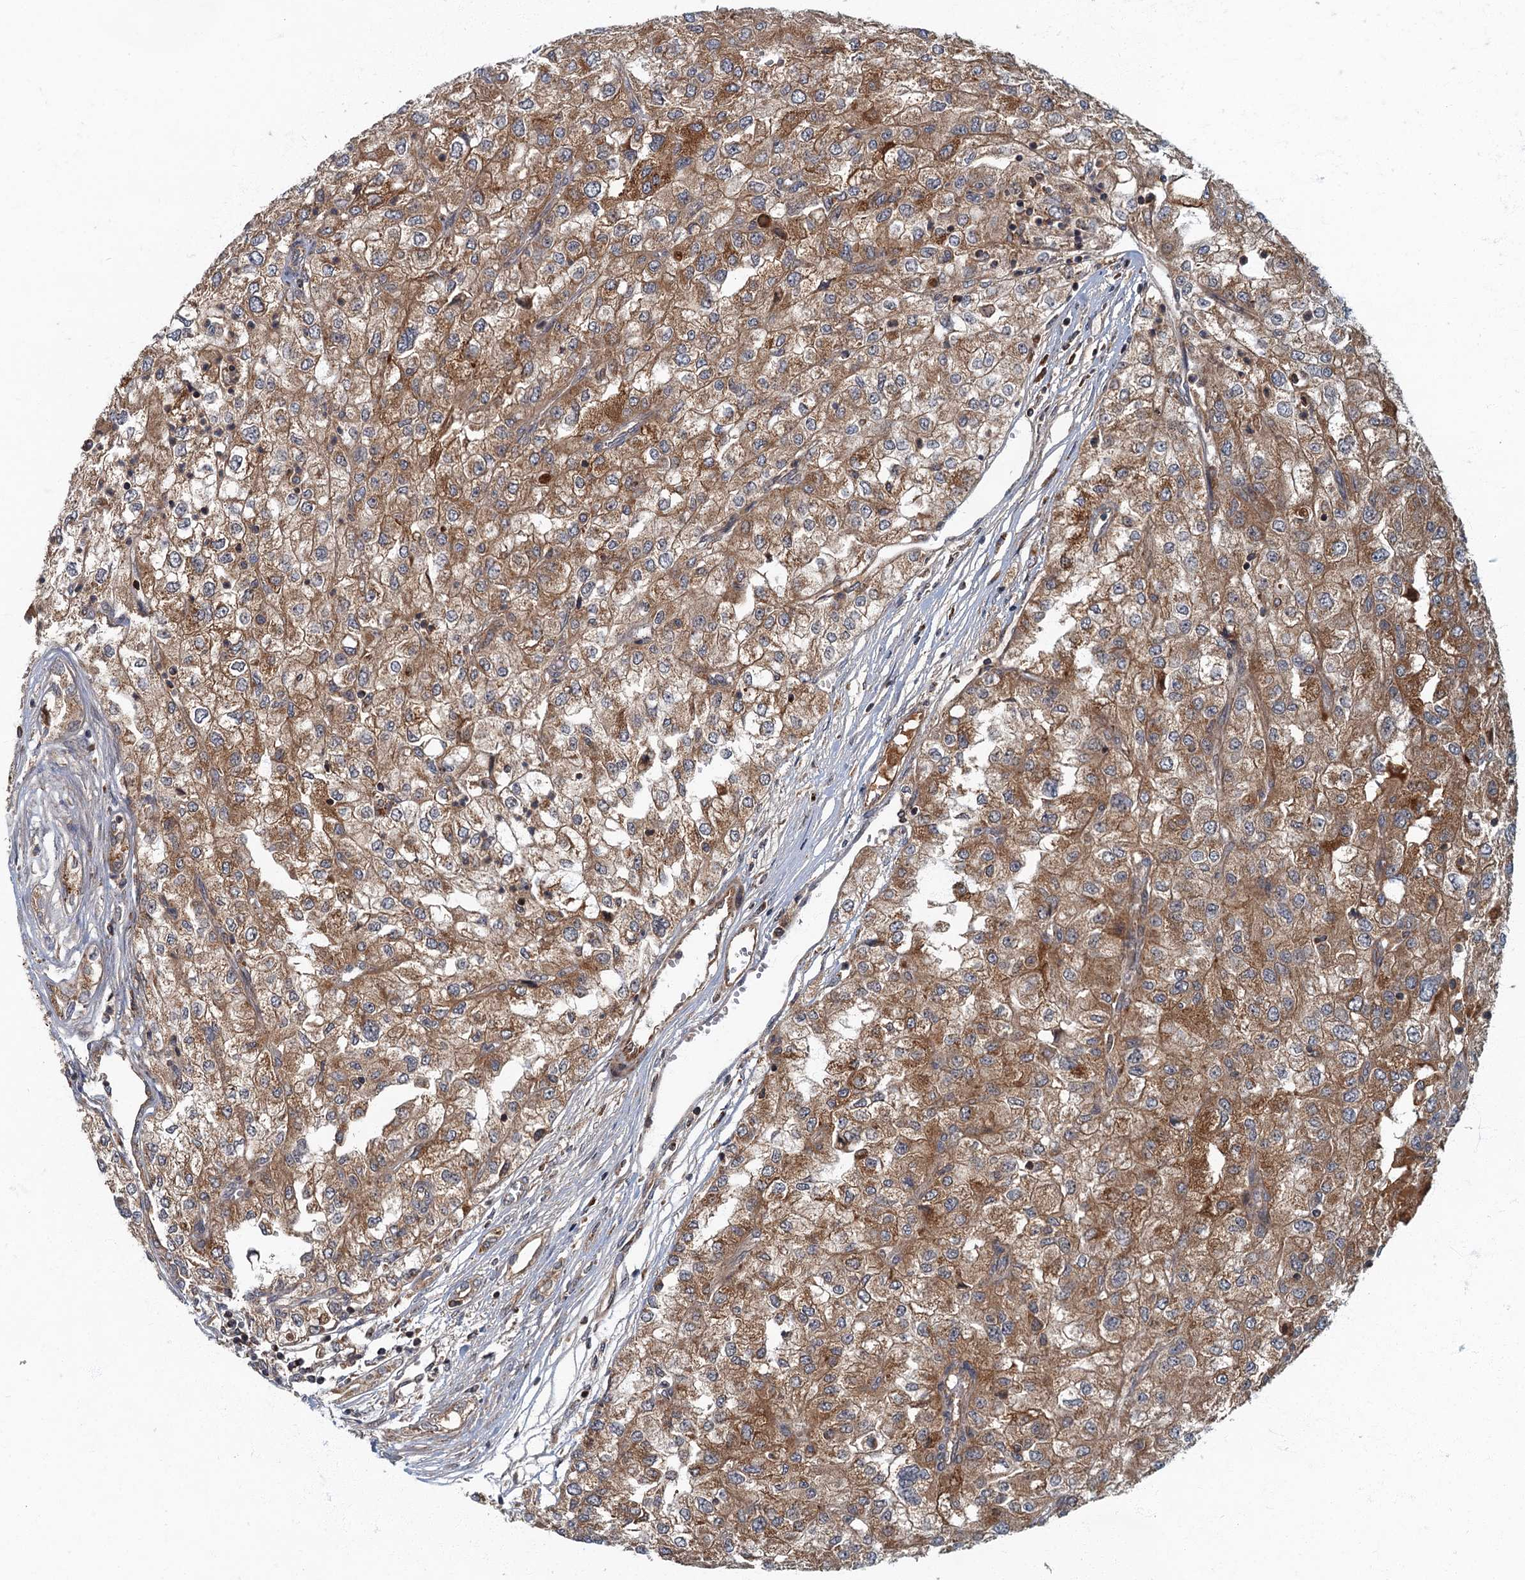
{"staining": {"intensity": "moderate", "quantity": ">75%", "location": "cytoplasmic/membranous"}, "tissue": "renal cancer", "cell_type": "Tumor cells", "image_type": "cancer", "snomed": [{"axis": "morphology", "description": "Adenocarcinoma, NOS"}, {"axis": "topography", "description": "Kidney"}], "caption": "Renal adenocarcinoma was stained to show a protein in brown. There is medium levels of moderate cytoplasmic/membranous staining in about >75% of tumor cells.", "gene": "SLC11A2", "patient": {"sex": "female", "age": 54}}